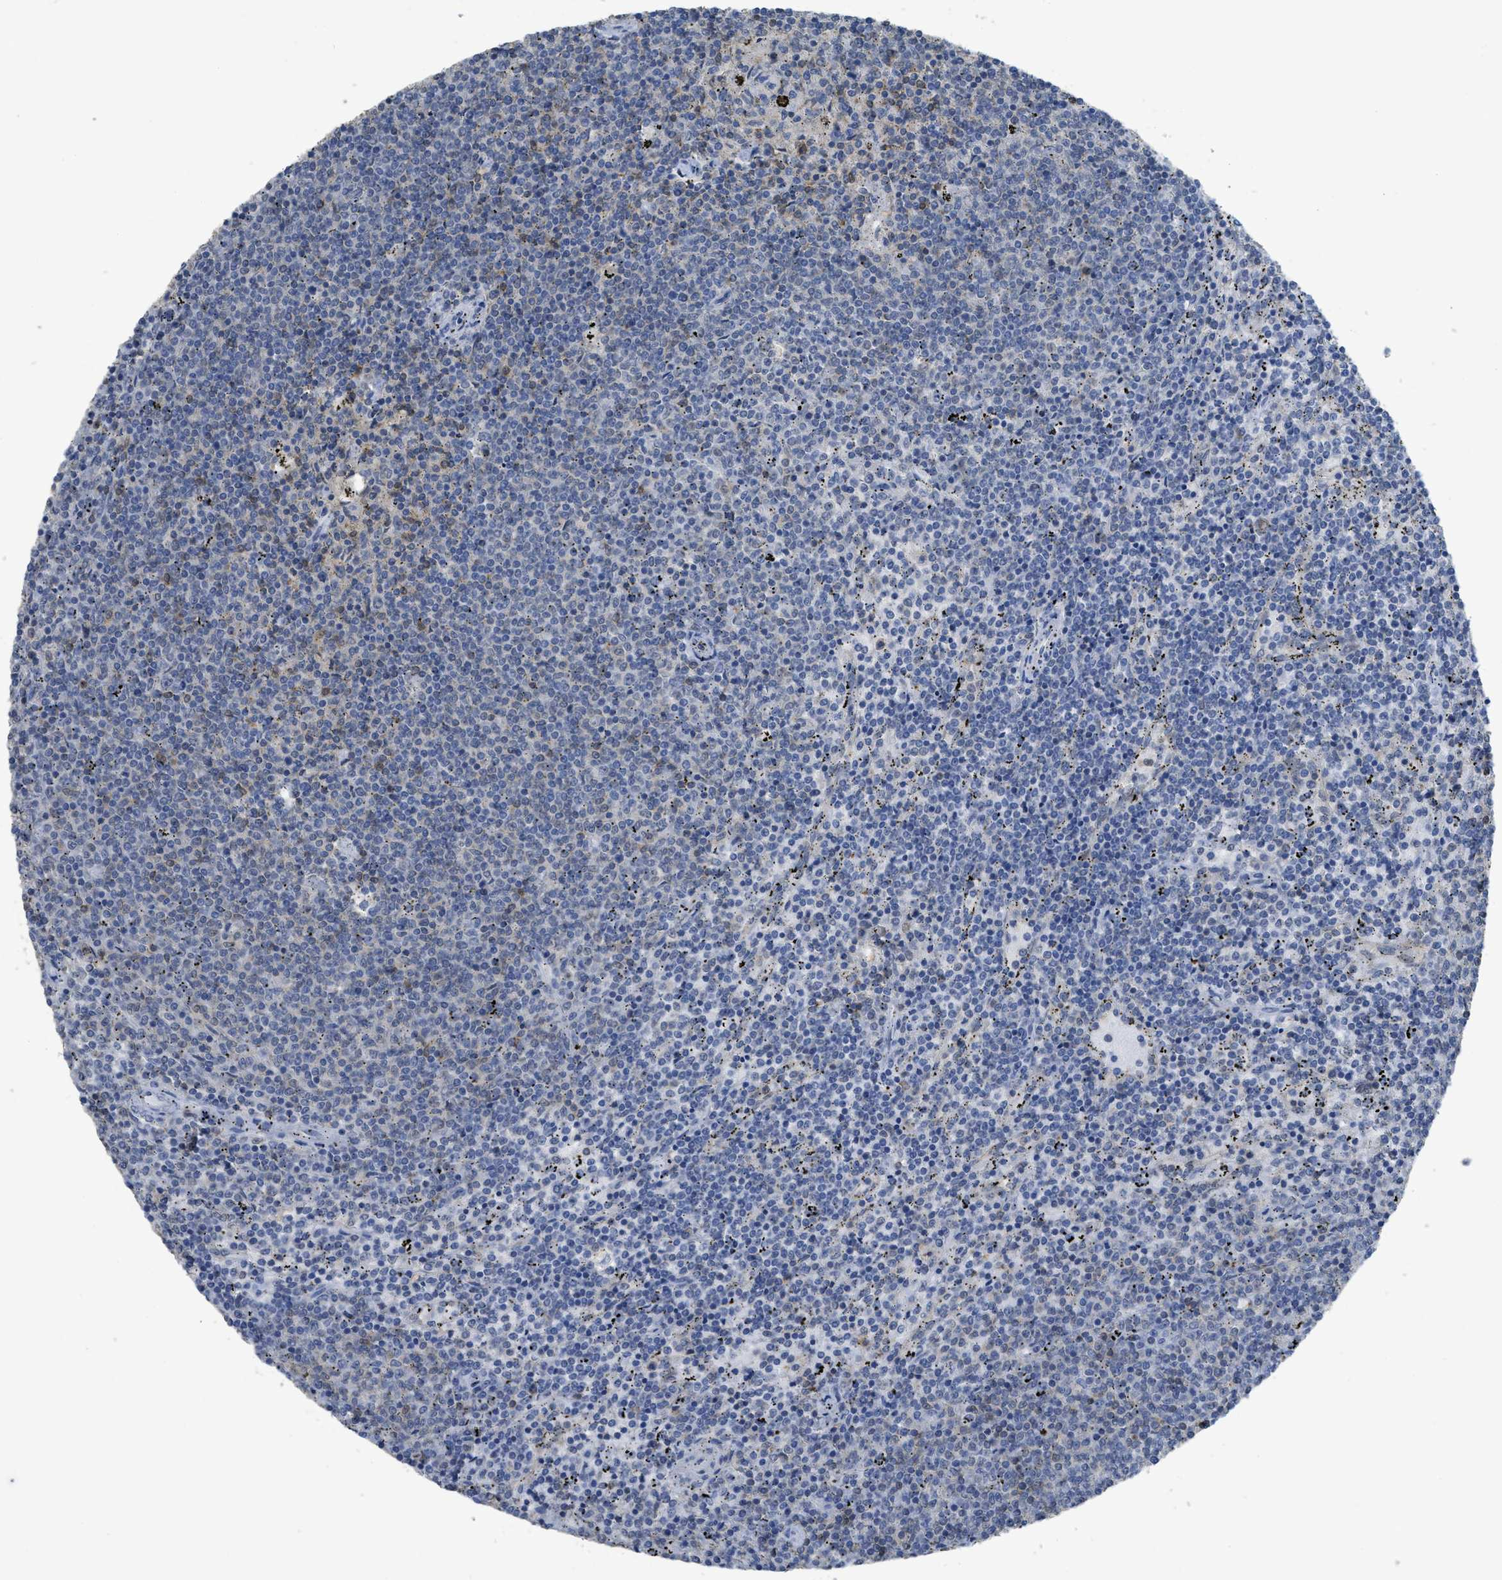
{"staining": {"intensity": "negative", "quantity": "none", "location": "none"}, "tissue": "lymphoma", "cell_type": "Tumor cells", "image_type": "cancer", "snomed": [{"axis": "morphology", "description": "Malignant lymphoma, non-Hodgkin's type, Low grade"}, {"axis": "topography", "description": "Spleen"}], "caption": "Immunohistochemistry (IHC) micrograph of malignant lymphoma, non-Hodgkin's type (low-grade) stained for a protein (brown), which exhibits no expression in tumor cells.", "gene": "SFXN2", "patient": {"sex": "female", "age": 50}}